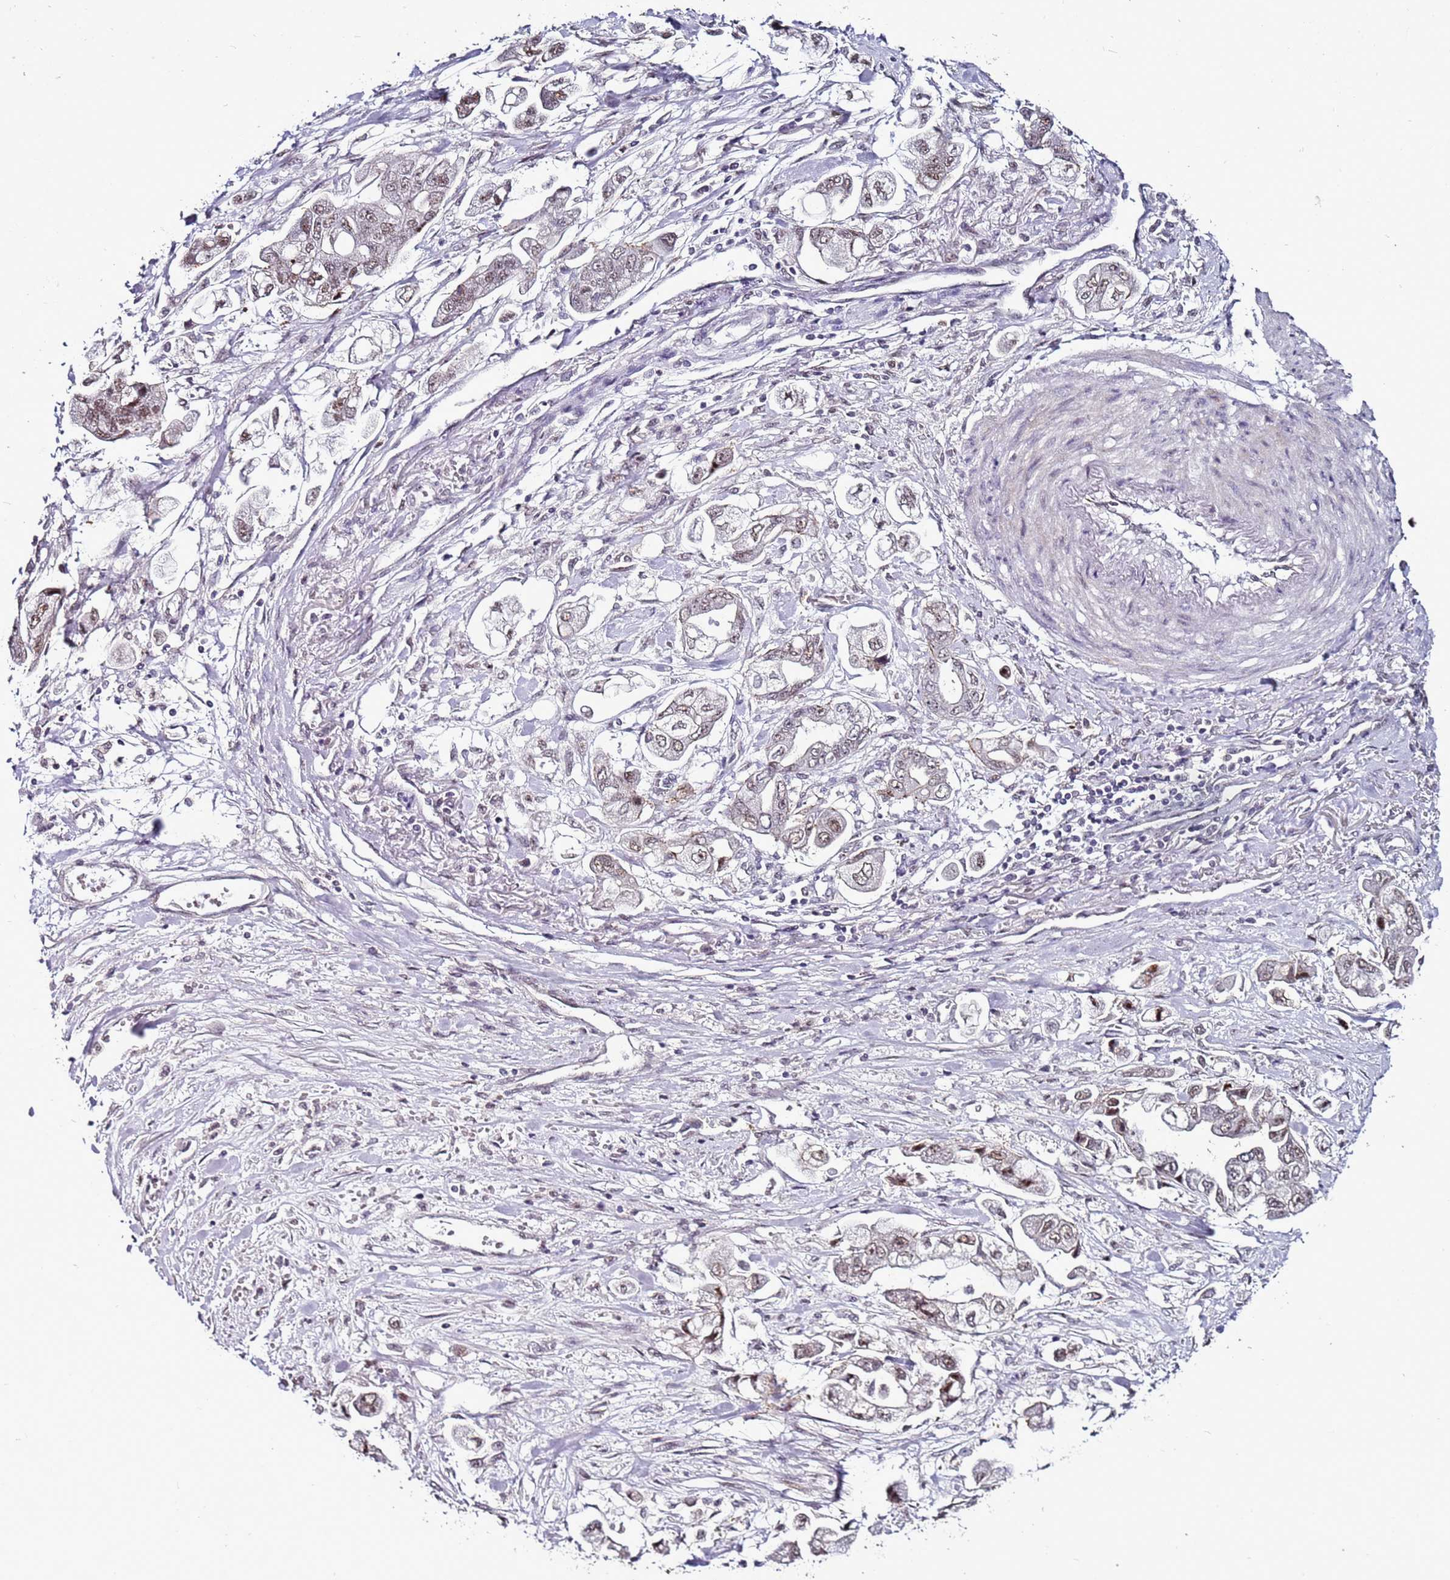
{"staining": {"intensity": "moderate", "quantity": "<25%", "location": "nuclear"}, "tissue": "stomach cancer", "cell_type": "Tumor cells", "image_type": "cancer", "snomed": [{"axis": "morphology", "description": "Adenocarcinoma, NOS"}, {"axis": "topography", "description": "Stomach"}], "caption": "This micrograph displays adenocarcinoma (stomach) stained with immunohistochemistry (IHC) to label a protein in brown. The nuclear of tumor cells show moderate positivity for the protein. Nuclei are counter-stained blue.", "gene": "PSMA7", "patient": {"sex": "male", "age": 62}}